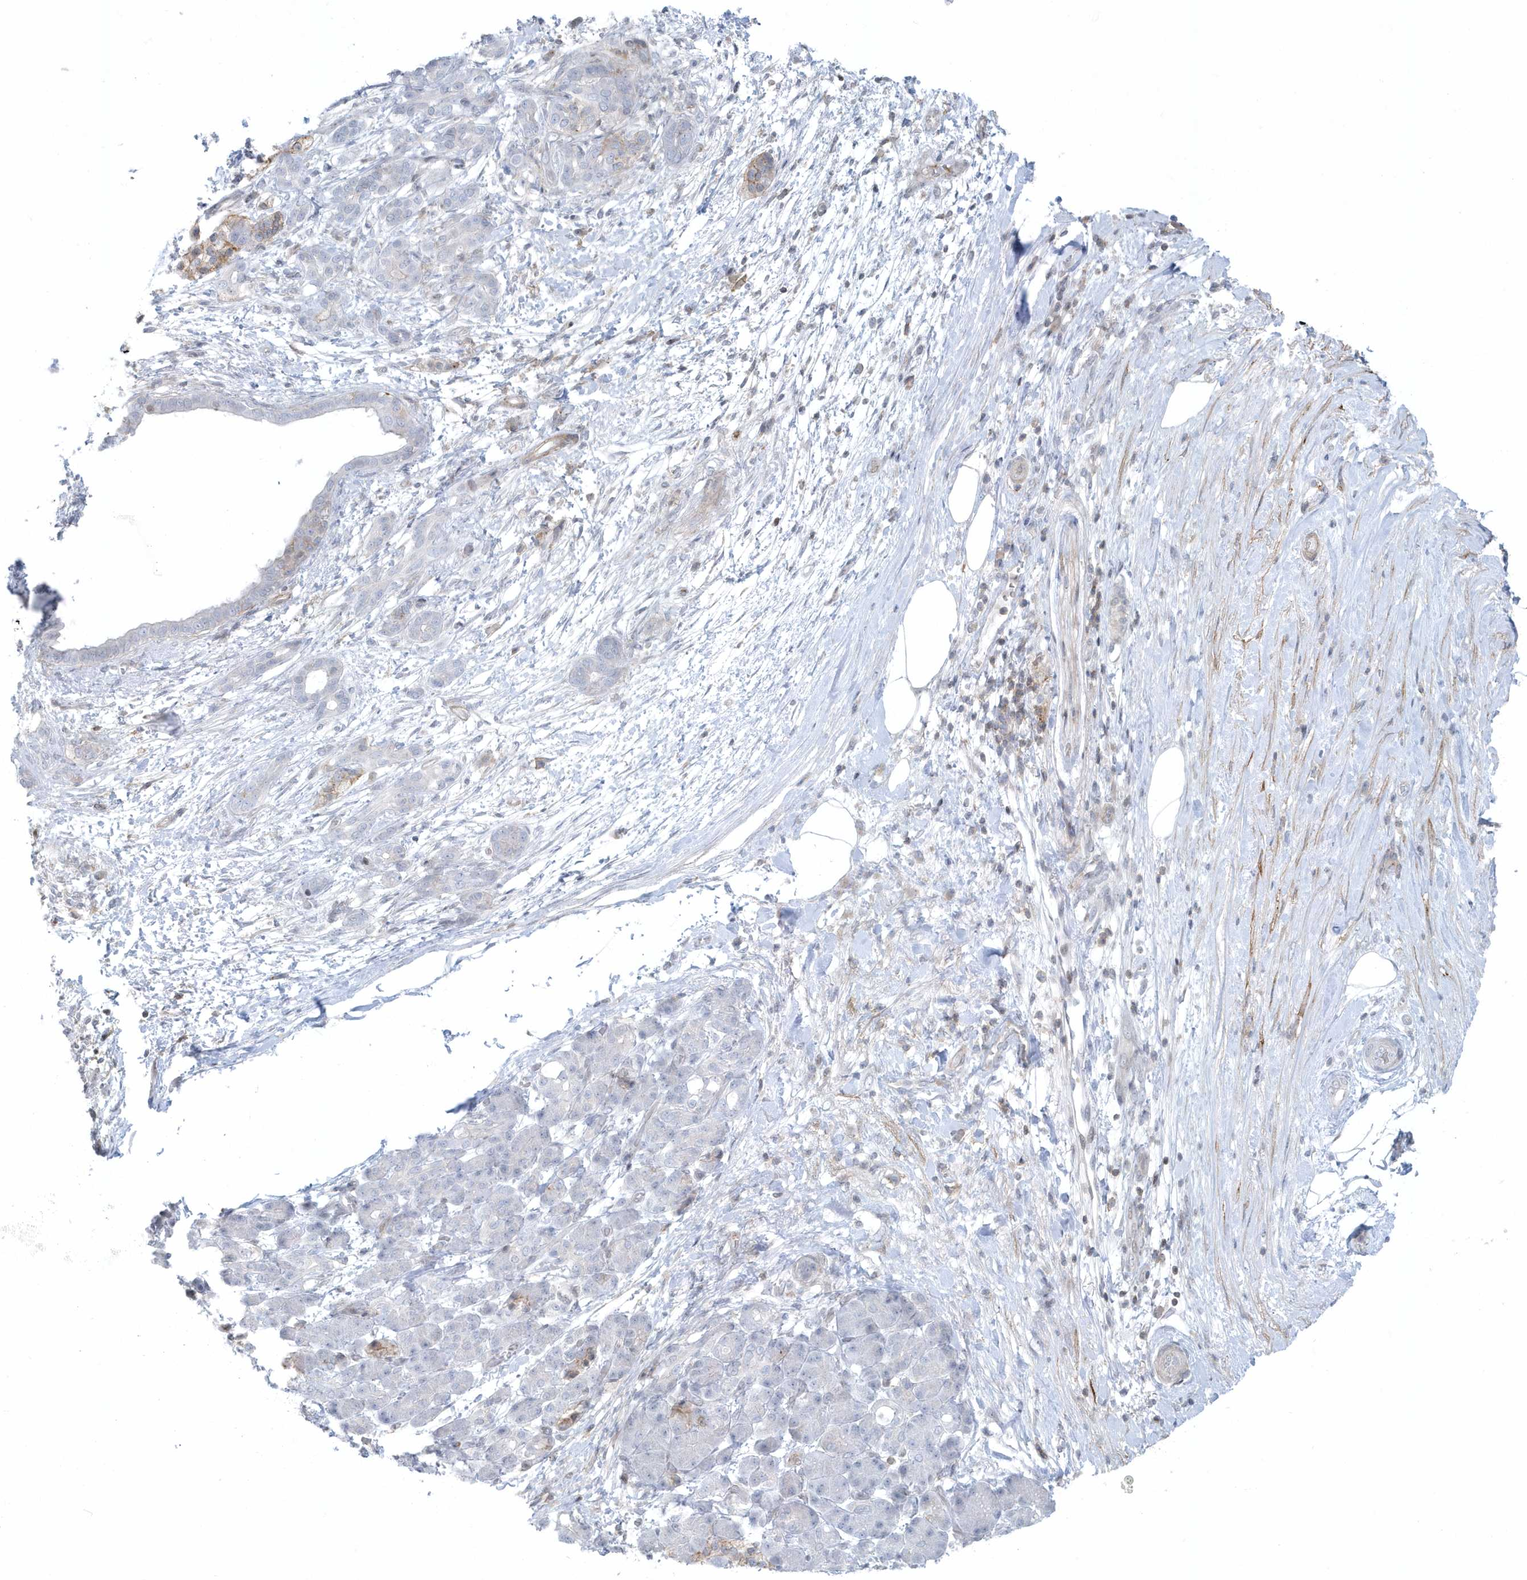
{"staining": {"intensity": "negative", "quantity": "none", "location": "none"}, "tissue": "pancreatic cancer", "cell_type": "Tumor cells", "image_type": "cancer", "snomed": [{"axis": "morphology", "description": "Adenocarcinoma, NOS"}, {"axis": "topography", "description": "Pancreas"}], "caption": "The image displays no staining of tumor cells in pancreatic cancer. (DAB immunohistochemistry (IHC) with hematoxylin counter stain).", "gene": "CACNB2", "patient": {"sex": "female", "age": 55}}